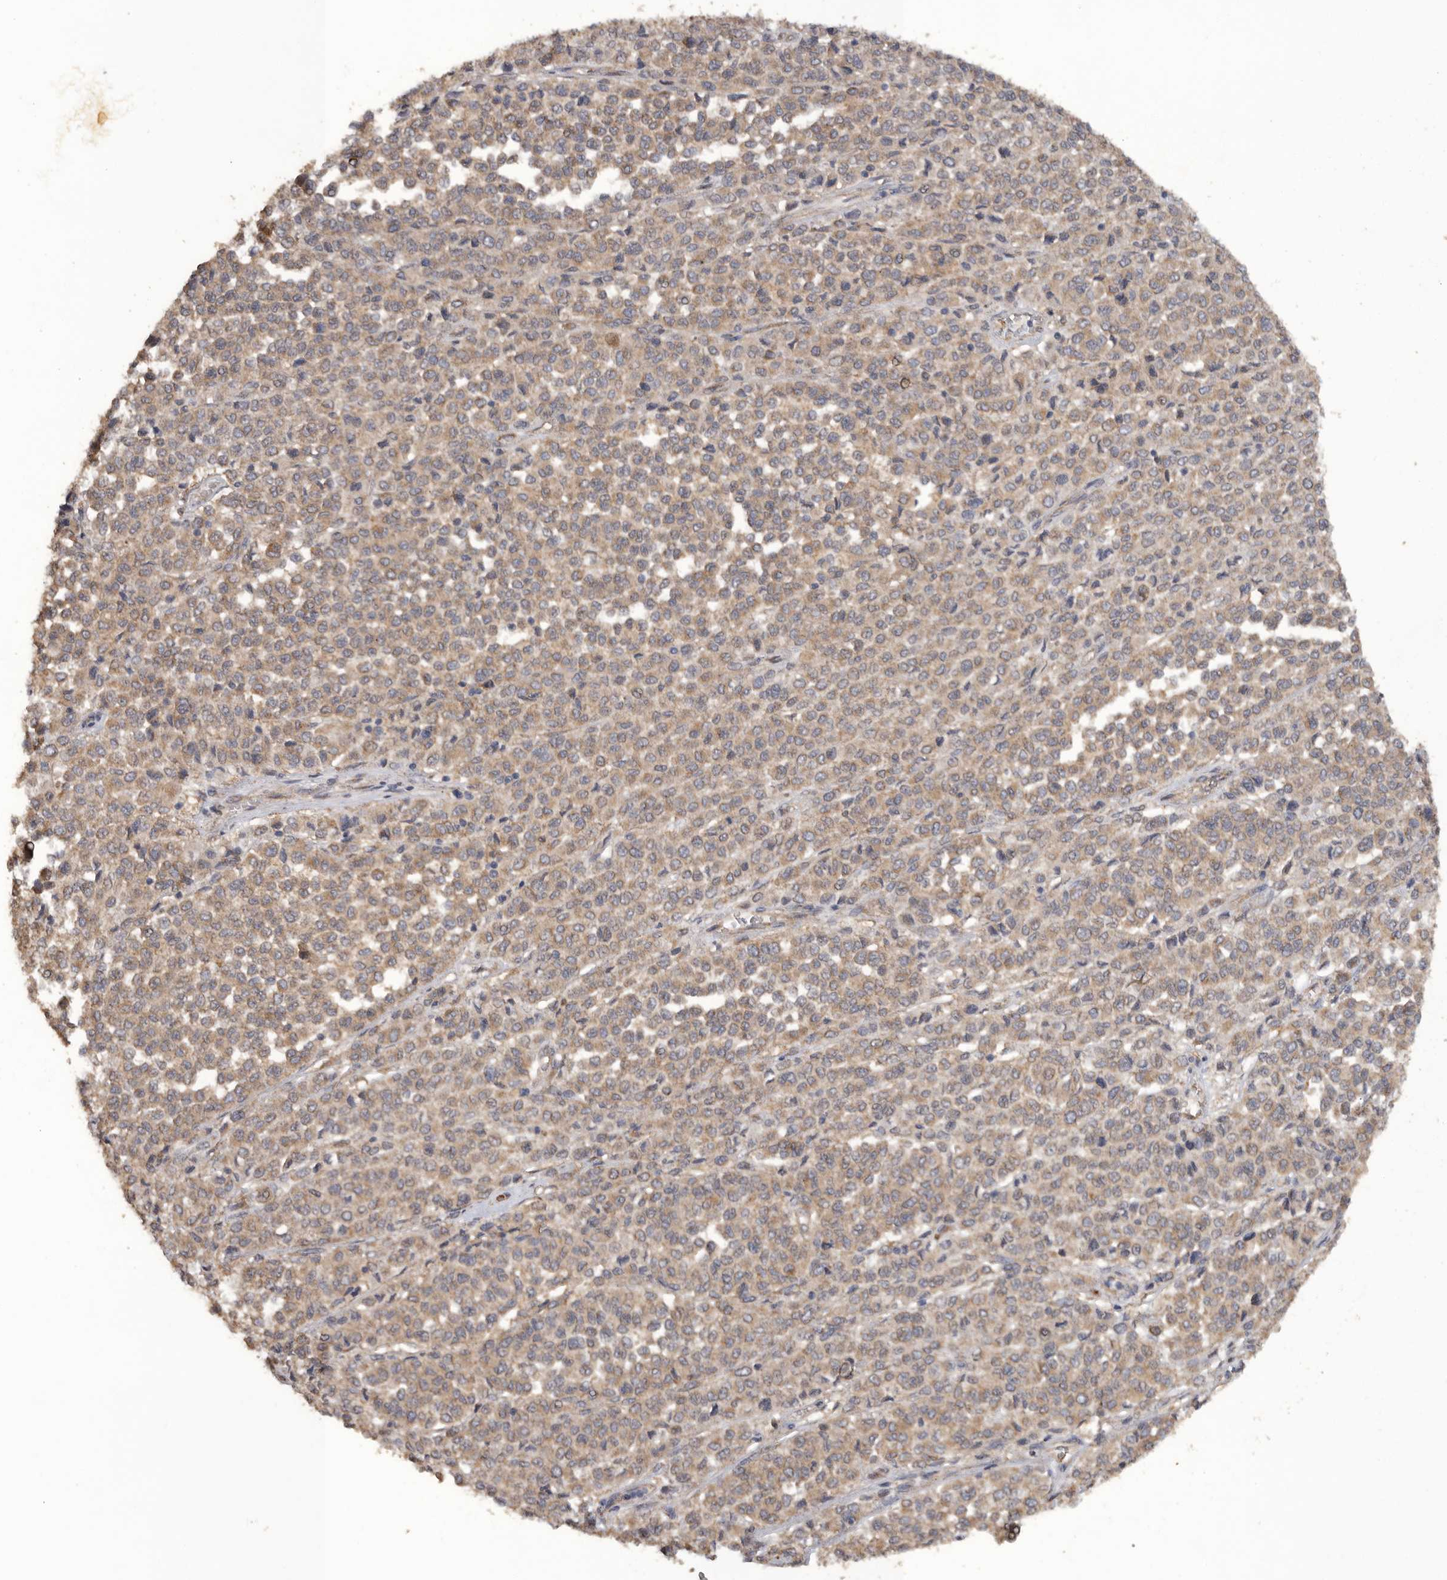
{"staining": {"intensity": "weak", "quantity": ">75%", "location": "cytoplasmic/membranous"}, "tissue": "melanoma", "cell_type": "Tumor cells", "image_type": "cancer", "snomed": [{"axis": "morphology", "description": "Malignant melanoma, Metastatic site"}, {"axis": "topography", "description": "Pancreas"}], "caption": "IHC photomicrograph of melanoma stained for a protein (brown), which reveals low levels of weak cytoplasmic/membranous staining in approximately >75% of tumor cells.", "gene": "PODXL2", "patient": {"sex": "female", "age": 30}}